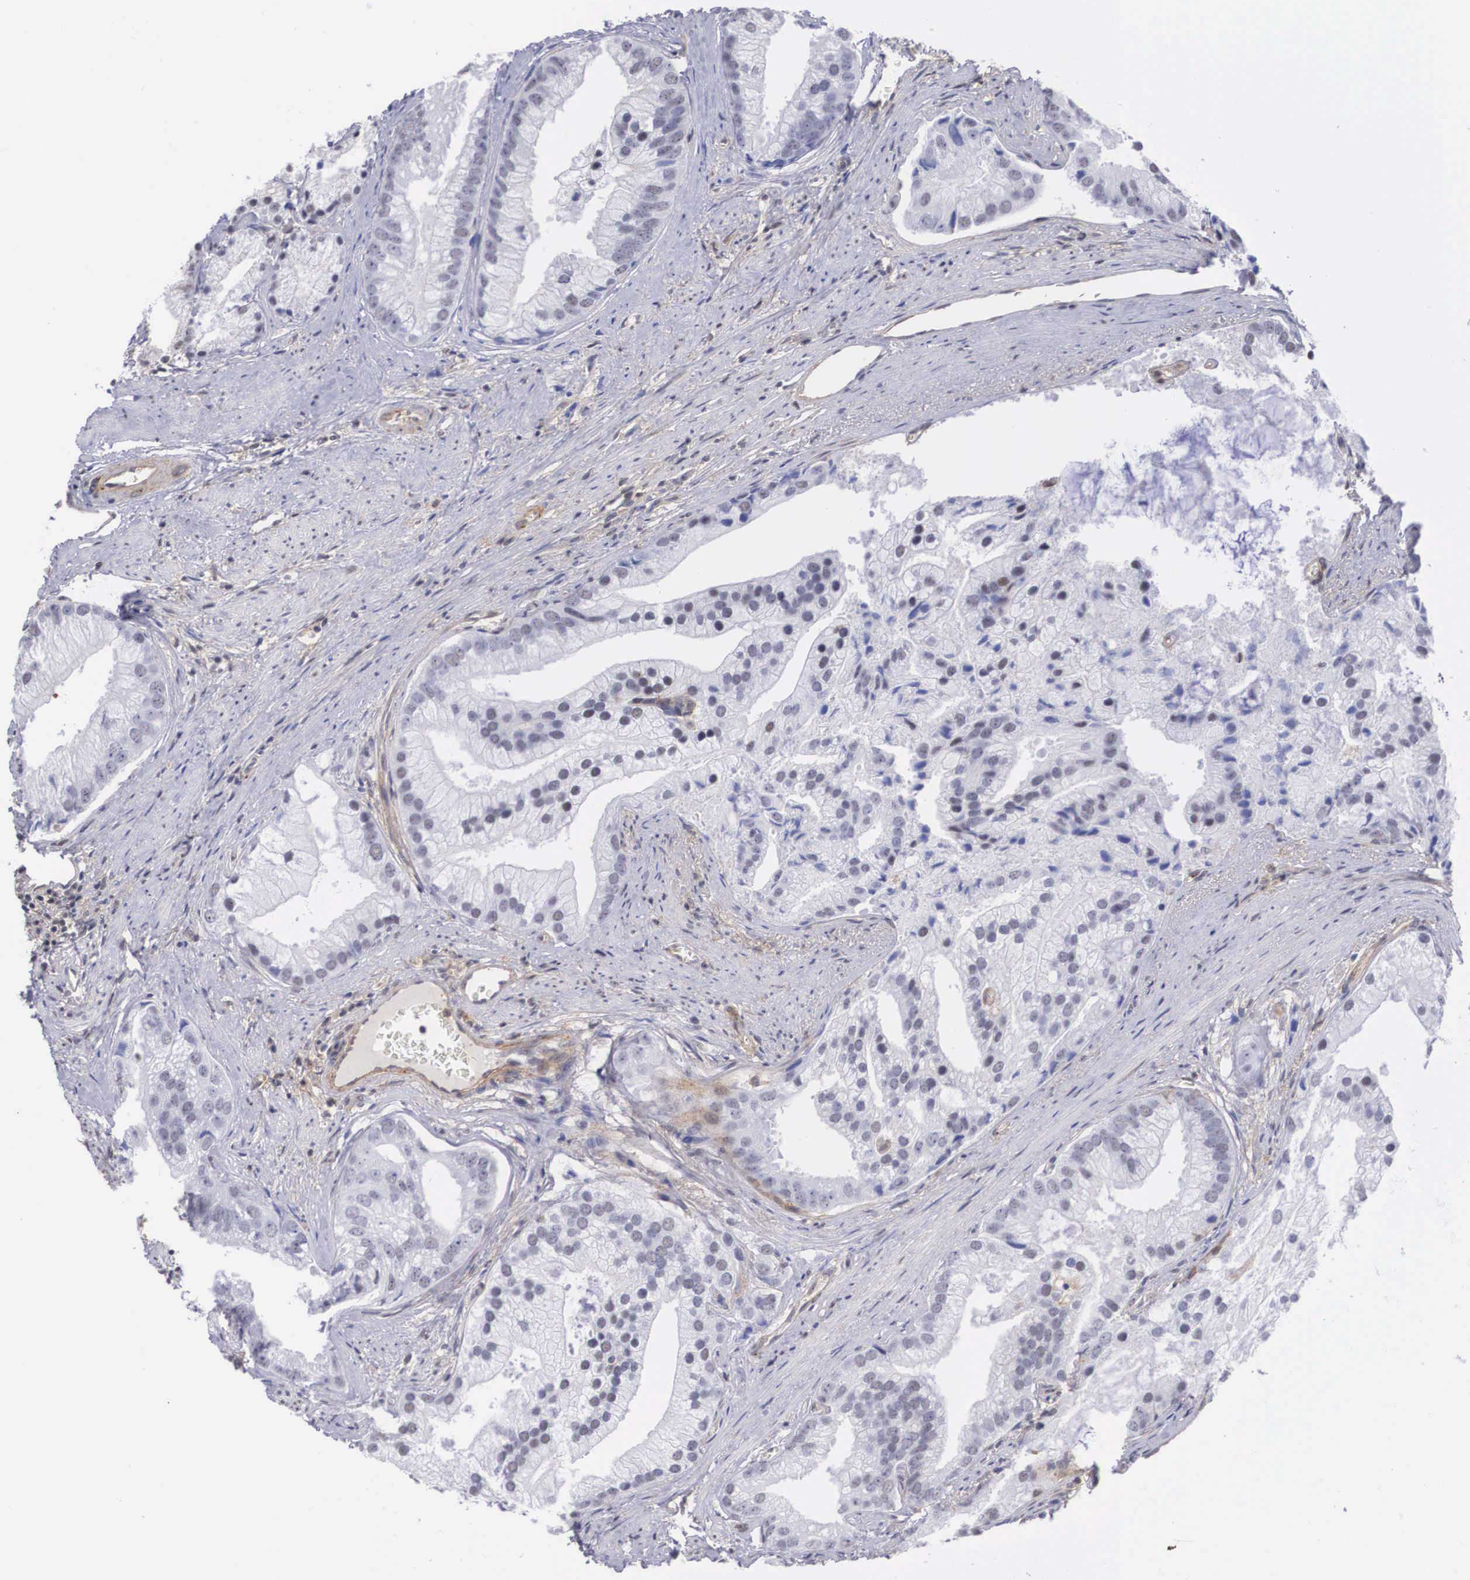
{"staining": {"intensity": "negative", "quantity": "none", "location": "none"}, "tissue": "prostate cancer", "cell_type": "Tumor cells", "image_type": "cancer", "snomed": [{"axis": "morphology", "description": "Adenocarcinoma, Low grade"}, {"axis": "topography", "description": "Prostate"}], "caption": "Immunohistochemistry (IHC) of human prostate cancer (adenocarcinoma (low-grade)) shows no expression in tumor cells. (IHC, brightfield microscopy, high magnification).", "gene": "NR4A2", "patient": {"sex": "male", "age": 71}}